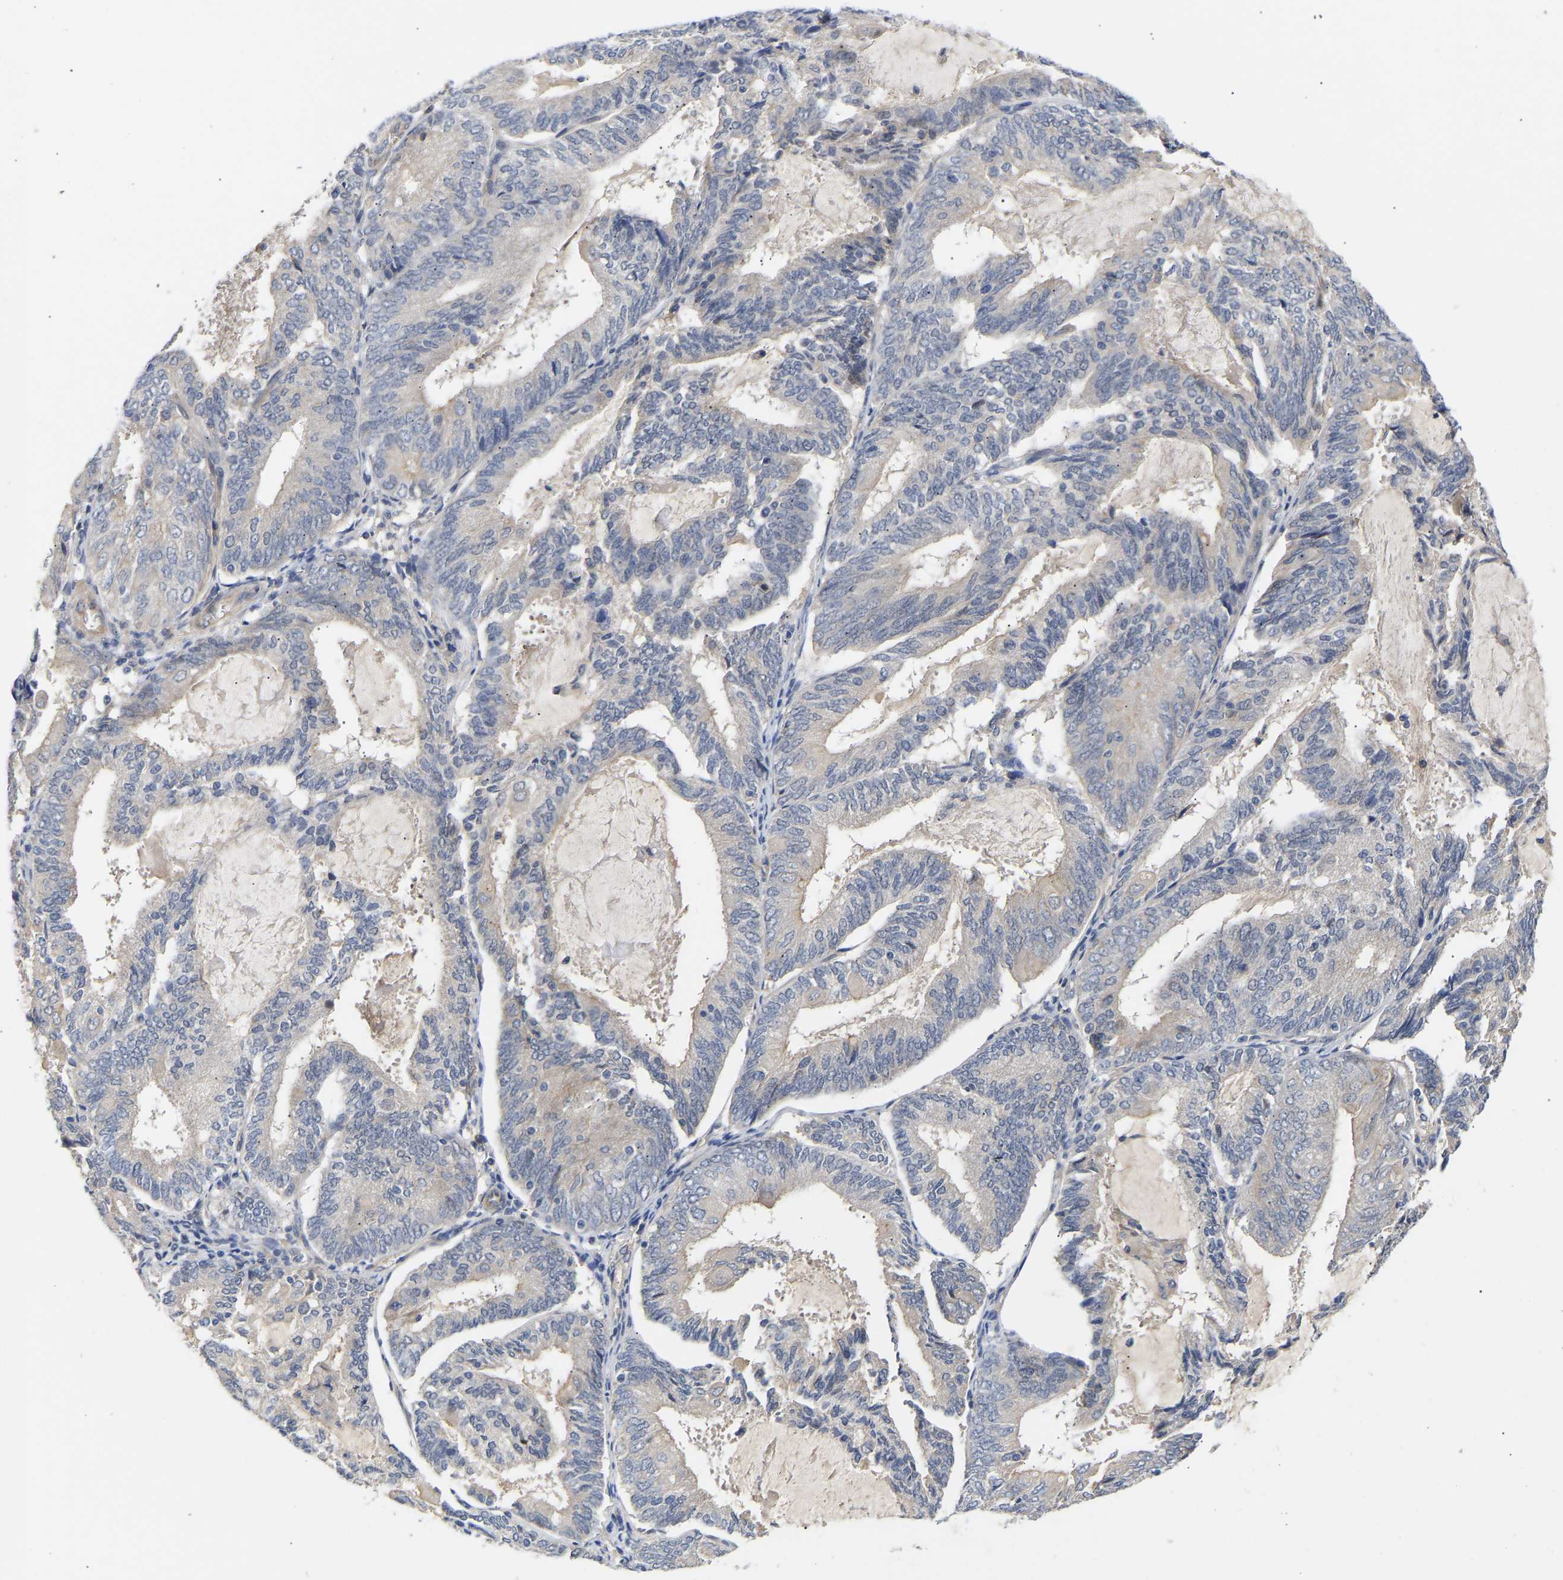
{"staining": {"intensity": "negative", "quantity": "none", "location": "none"}, "tissue": "endometrial cancer", "cell_type": "Tumor cells", "image_type": "cancer", "snomed": [{"axis": "morphology", "description": "Adenocarcinoma, NOS"}, {"axis": "topography", "description": "Endometrium"}], "caption": "Tumor cells show no significant staining in endometrial adenocarcinoma. (IHC, brightfield microscopy, high magnification).", "gene": "KASH5", "patient": {"sex": "female", "age": 81}}